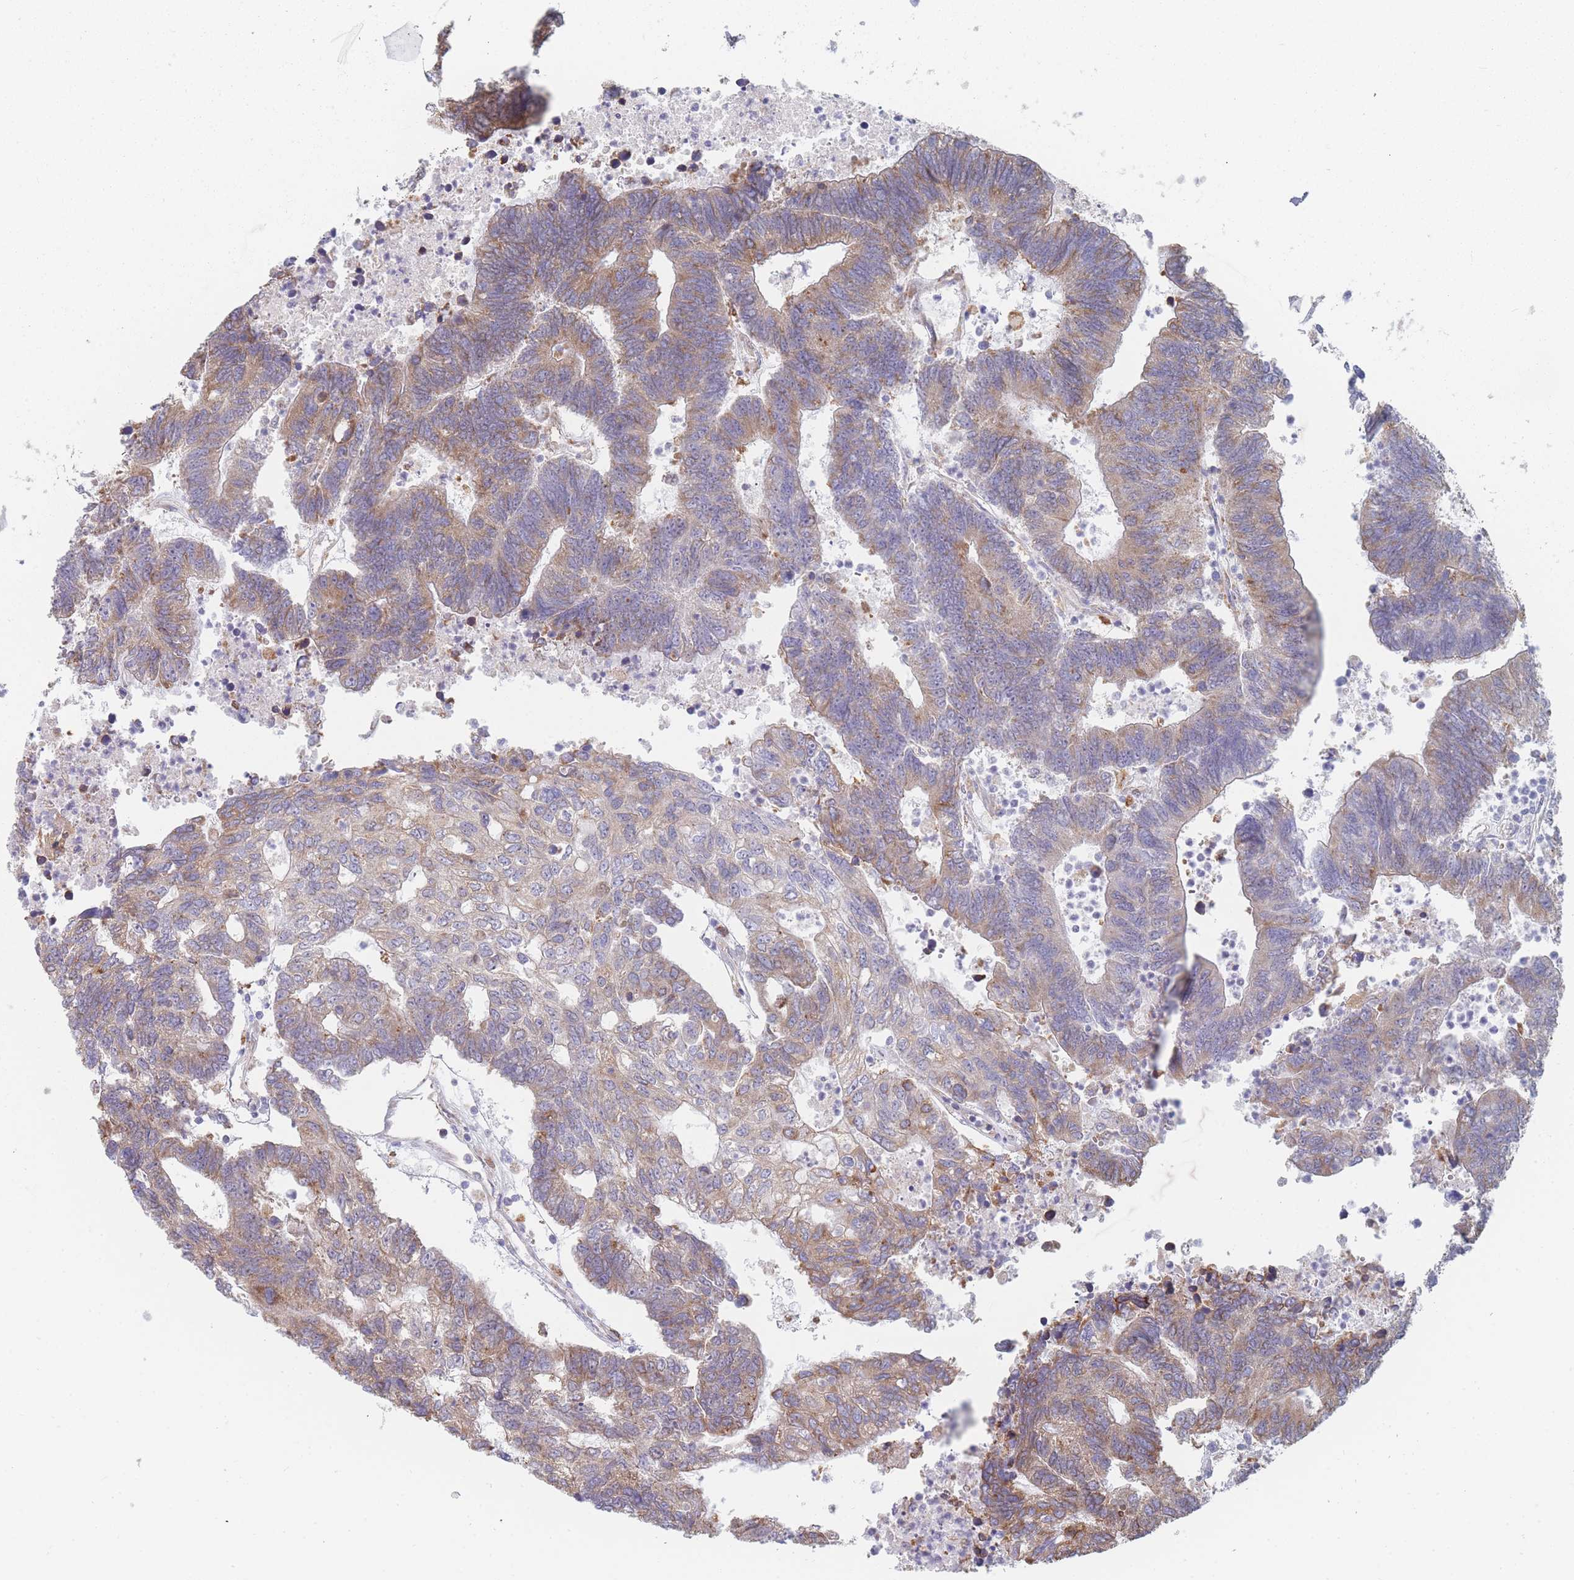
{"staining": {"intensity": "moderate", "quantity": "25%-75%", "location": "cytoplasmic/membranous"}, "tissue": "colorectal cancer", "cell_type": "Tumor cells", "image_type": "cancer", "snomed": [{"axis": "morphology", "description": "Adenocarcinoma, NOS"}, {"axis": "topography", "description": "Colon"}], "caption": "Brown immunohistochemical staining in human adenocarcinoma (colorectal) exhibits moderate cytoplasmic/membranous positivity in approximately 25%-75% of tumor cells.", "gene": "OR7C2", "patient": {"sex": "female", "age": 48}}